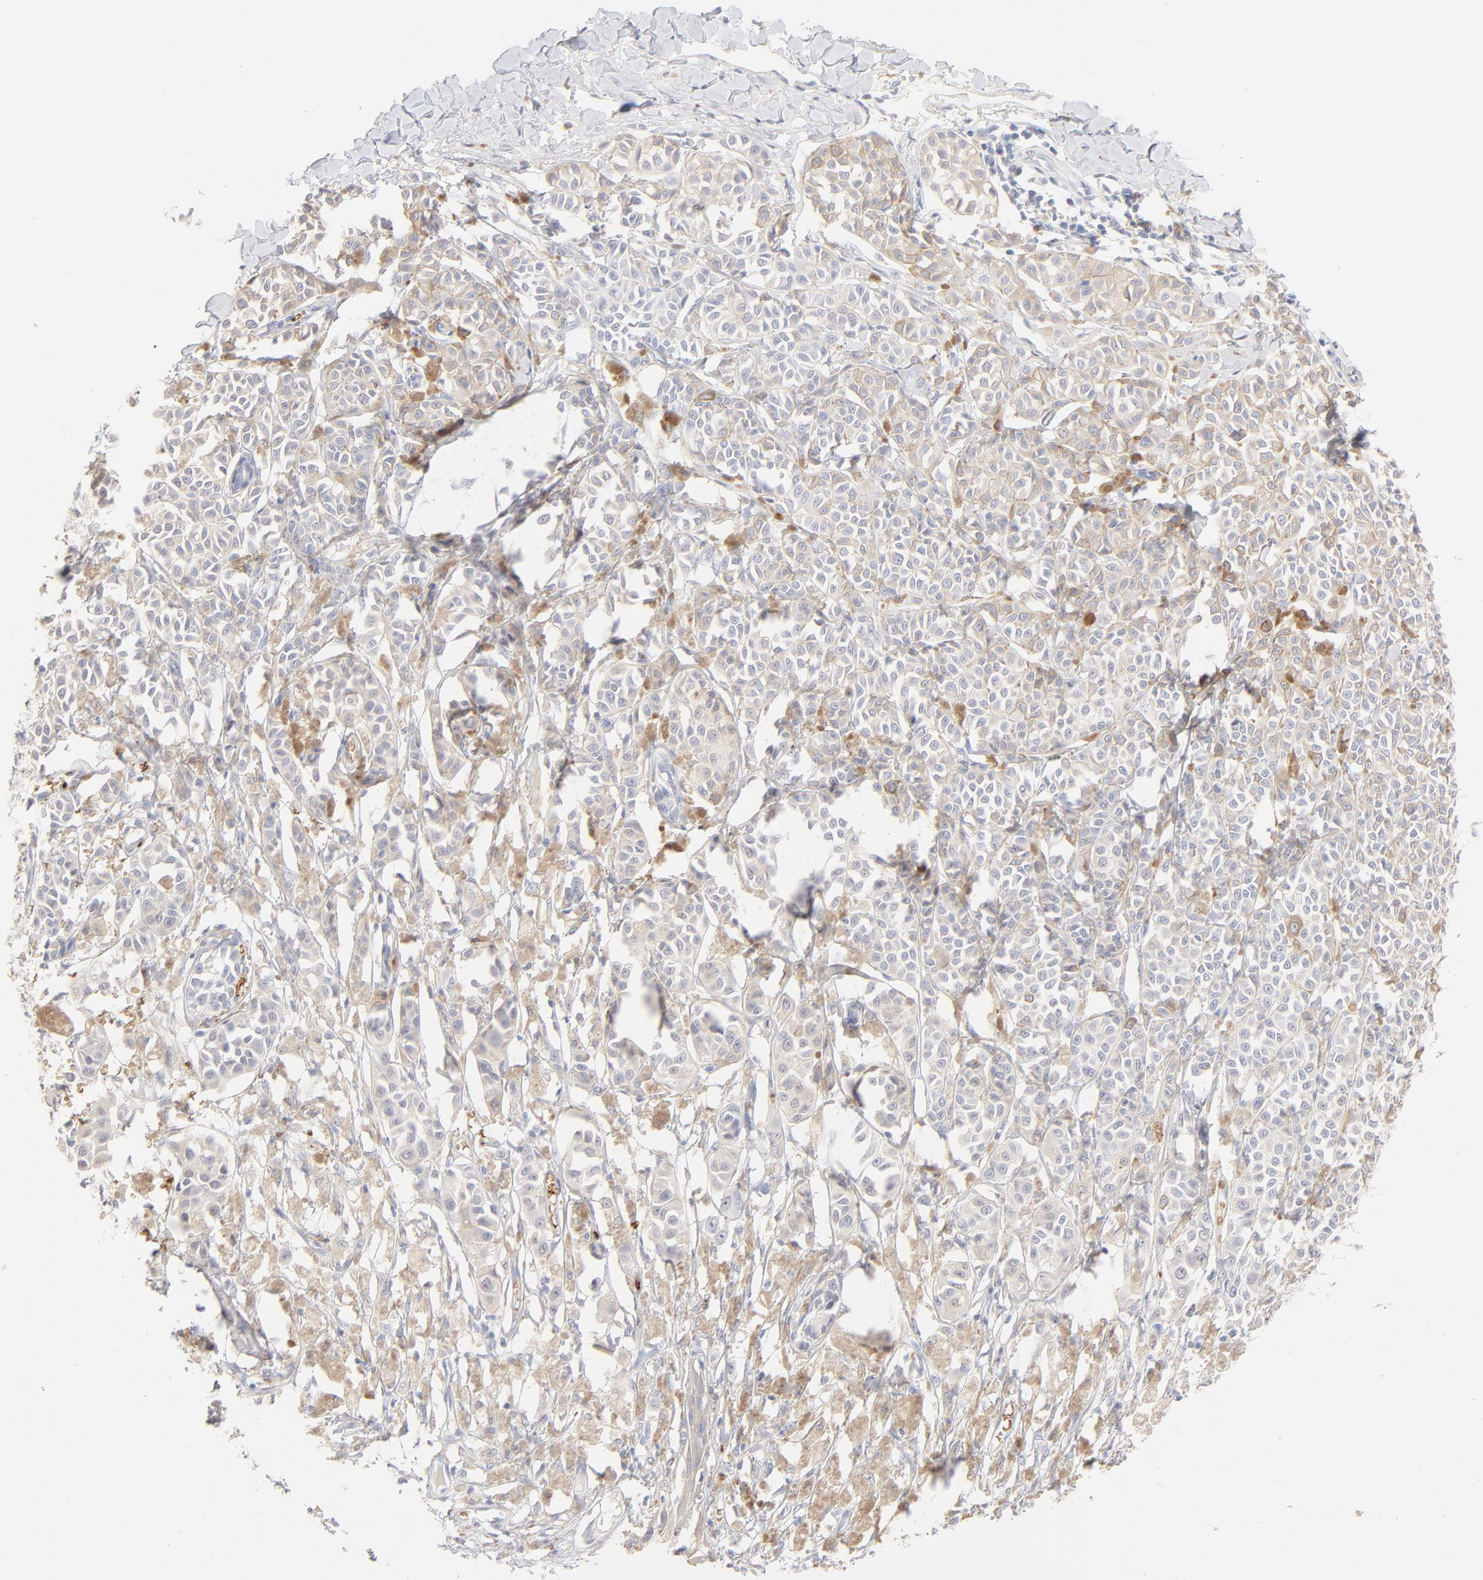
{"staining": {"intensity": "negative", "quantity": "none", "location": "none"}, "tissue": "melanoma", "cell_type": "Tumor cells", "image_type": "cancer", "snomed": [{"axis": "morphology", "description": "Malignant melanoma, NOS"}, {"axis": "topography", "description": "Skin"}], "caption": "High magnification brightfield microscopy of melanoma stained with DAB (brown) and counterstained with hematoxylin (blue): tumor cells show no significant positivity. Brightfield microscopy of immunohistochemistry (IHC) stained with DAB (3,3'-diaminobenzidine) (brown) and hematoxylin (blue), captured at high magnification.", "gene": "SPTB", "patient": {"sex": "male", "age": 76}}